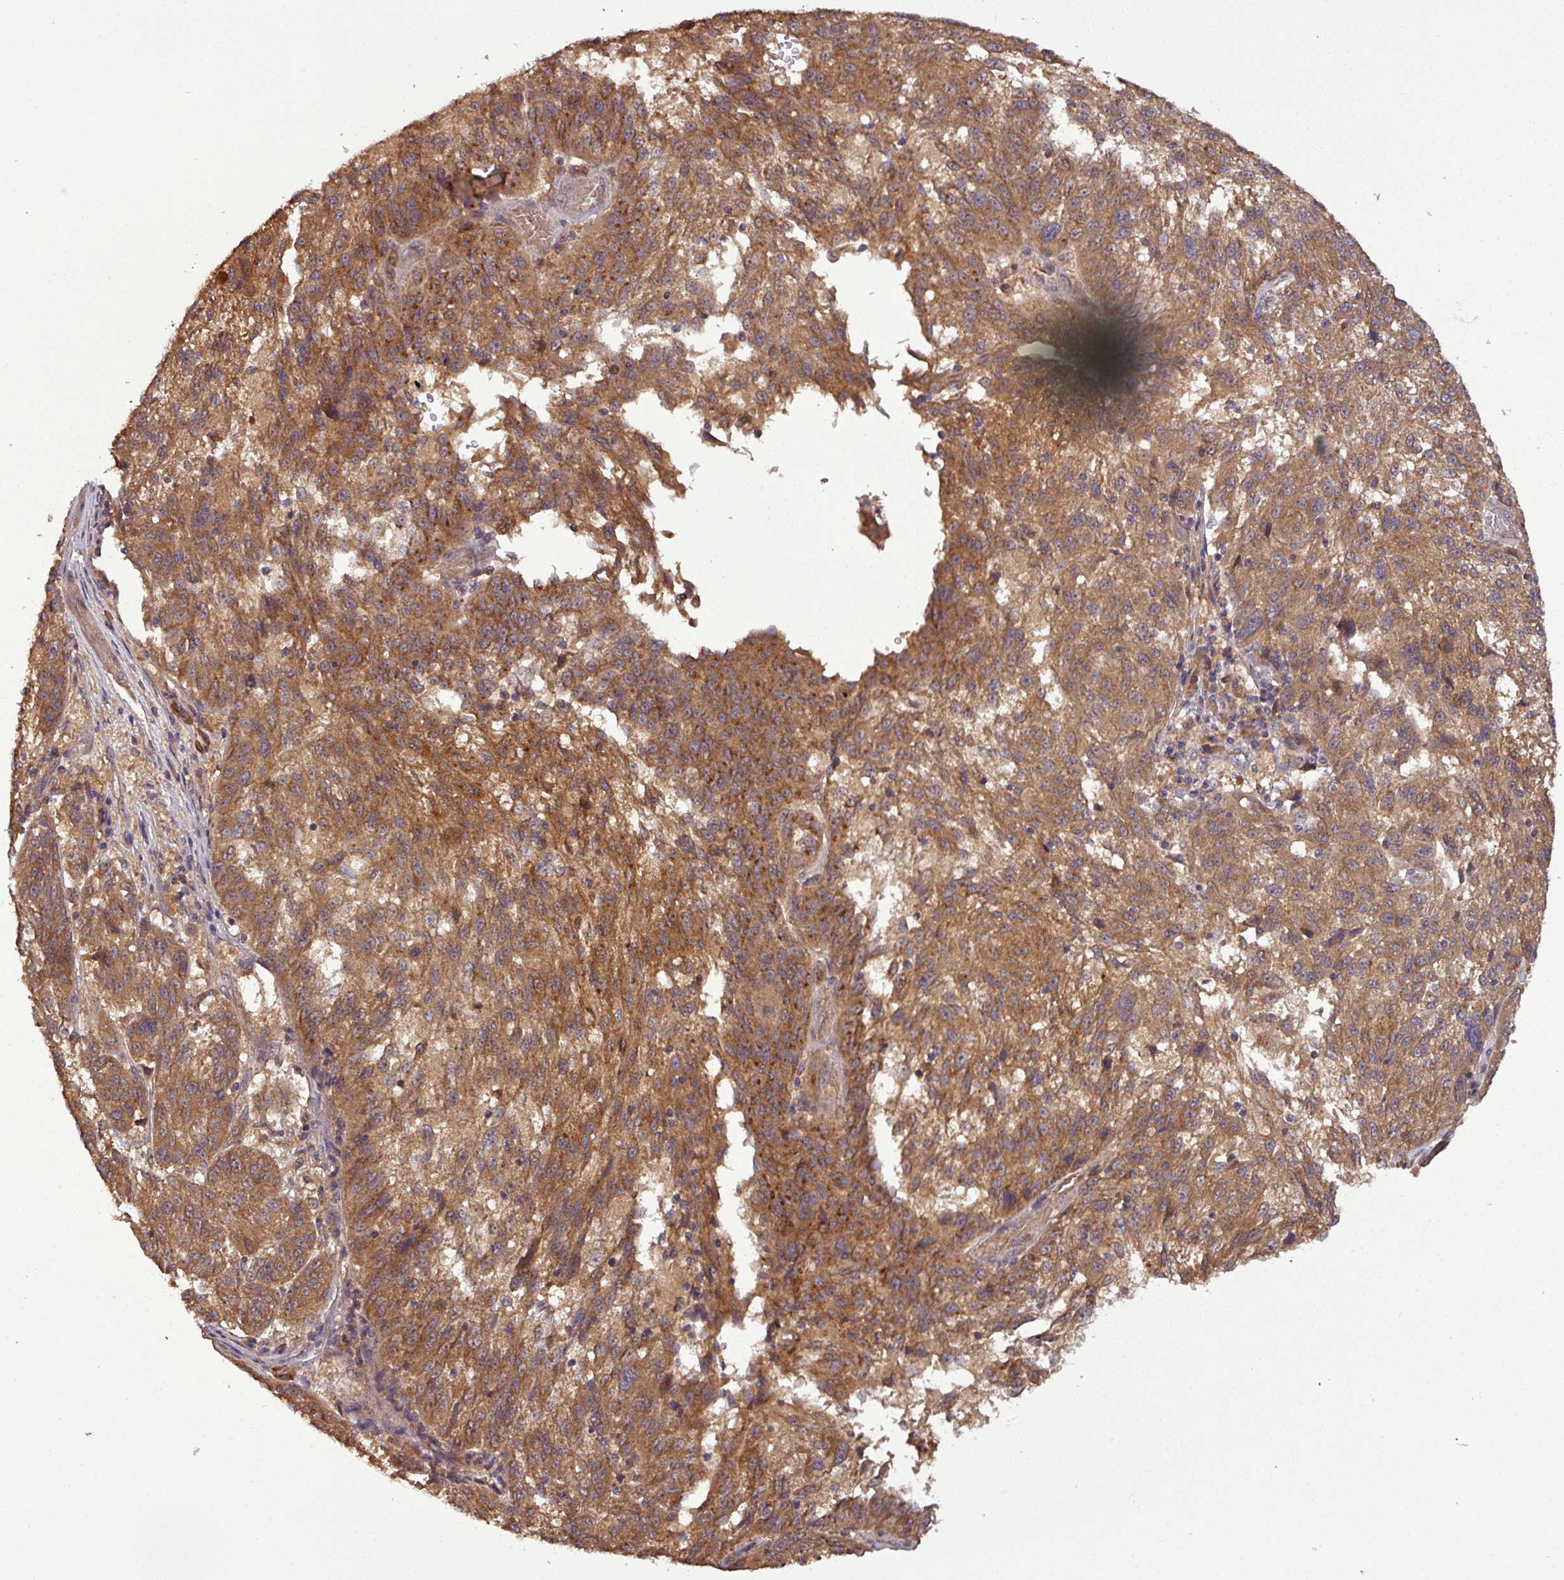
{"staining": {"intensity": "moderate", "quantity": ">75%", "location": "cytoplasmic/membranous"}, "tissue": "melanoma", "cell_type": "Tumor cells", "image_type": "cancer", "snomed": [{"axis": "morphology", "description": "Malignant melanoma, NOS"}, {"axis": "topography", "description": "Skin"}], "caption": "The micrograph reveals staining of malignant melanoma, revealing moderate cytoplasmic/membranous protein staining (brown color) within tumor cells.", "gene": "NT5C3A", "patient": {"sex": "male", "age": 53}}